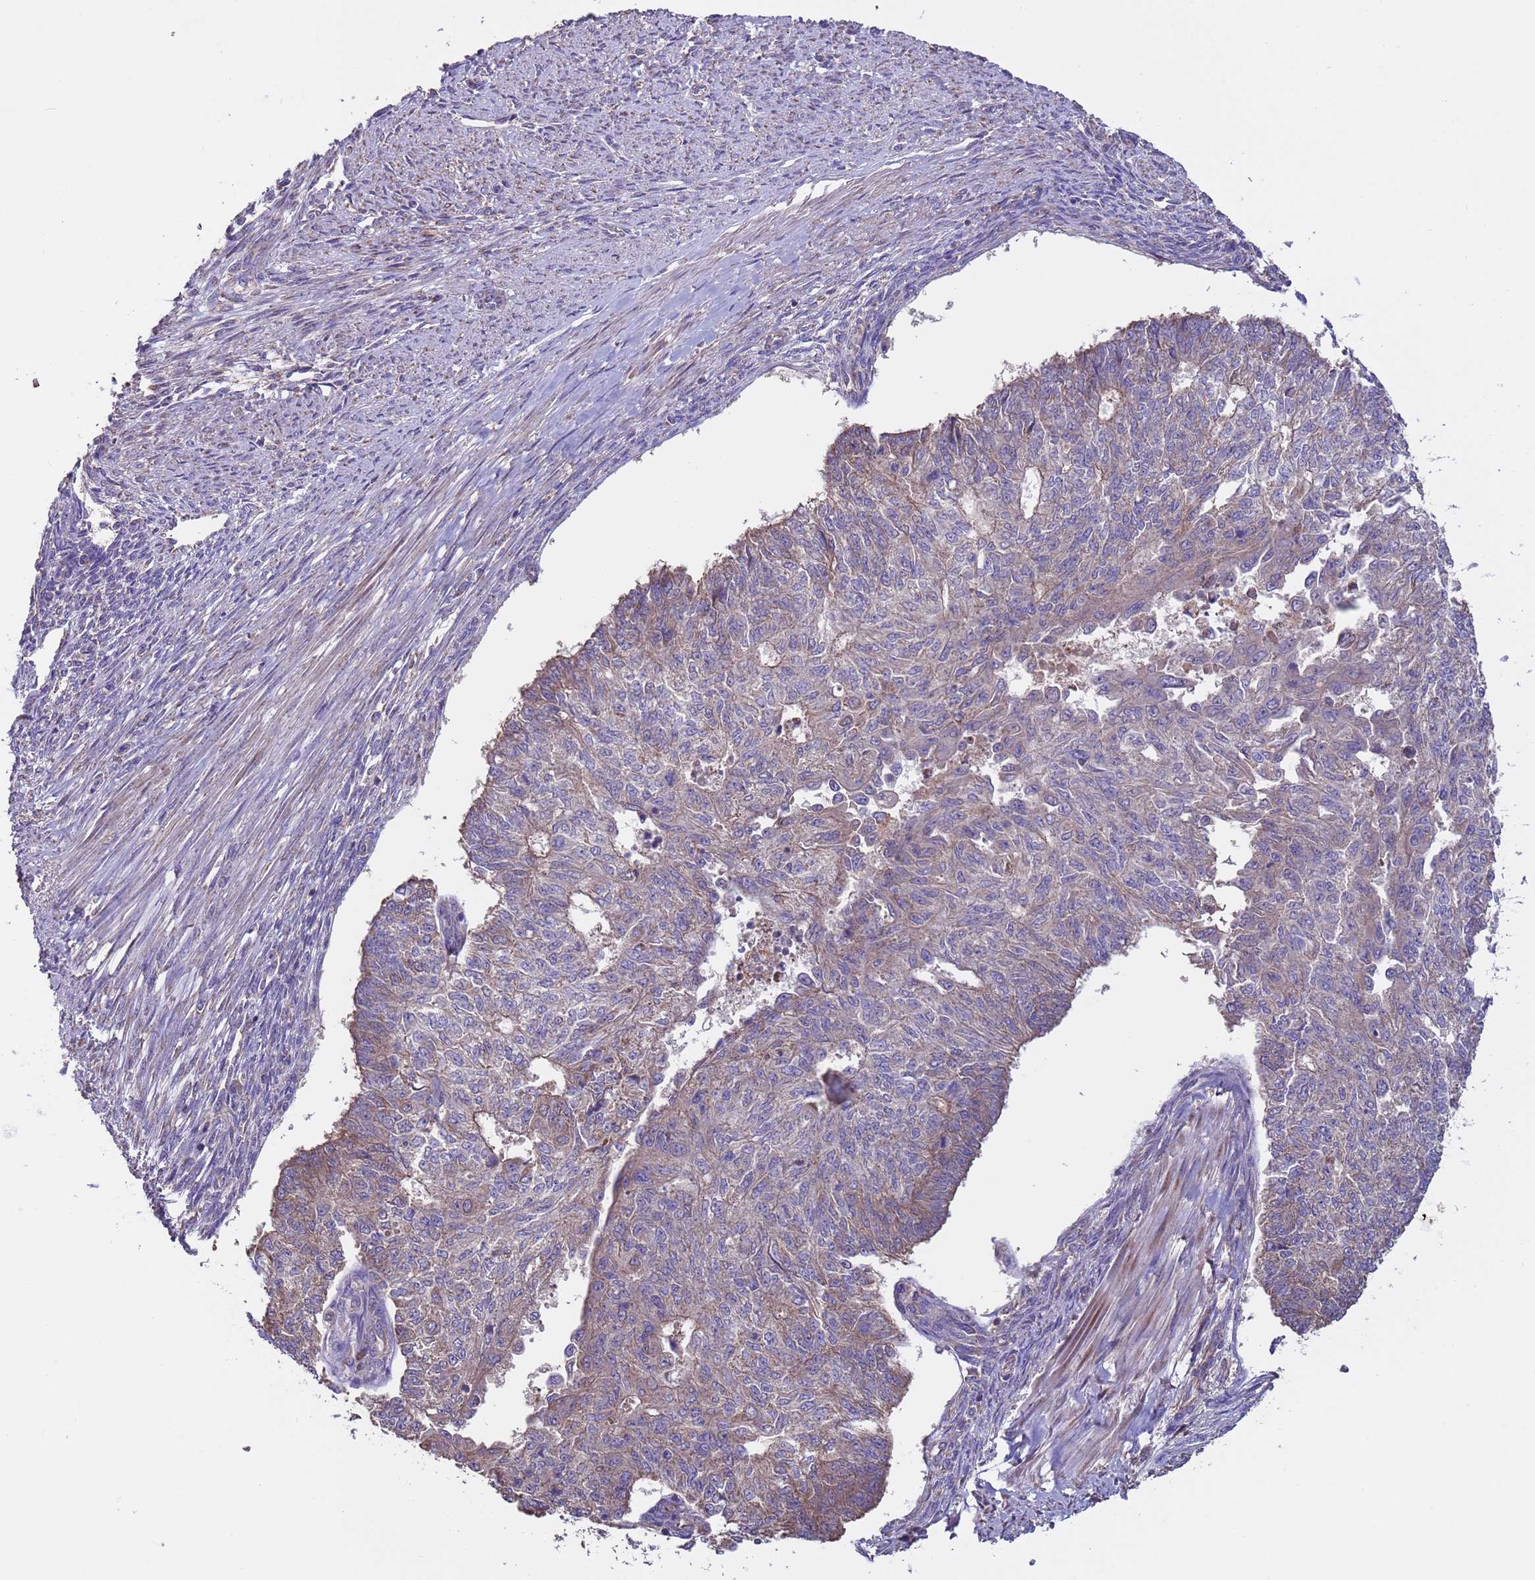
{"staining": {"intensity": "weak", "quantity": "<25%", "location": "cytoplasmic/membranous"}, "tissue": "endometrial cancer", "cell_type": "Tumor cells", "image_type": "cancer", "snomed": [{"axis": "morphology", "description": "Adenocarcinoma, NOS"}, {"axis": "topography", "description": "Endometrium"}], "caption": "Tumor cells are negative for protein expression in human adenocarcinoma (endometrial).", "gene": "EEF1AKMT1", "patient": {"sex": "female", "age": 32}}